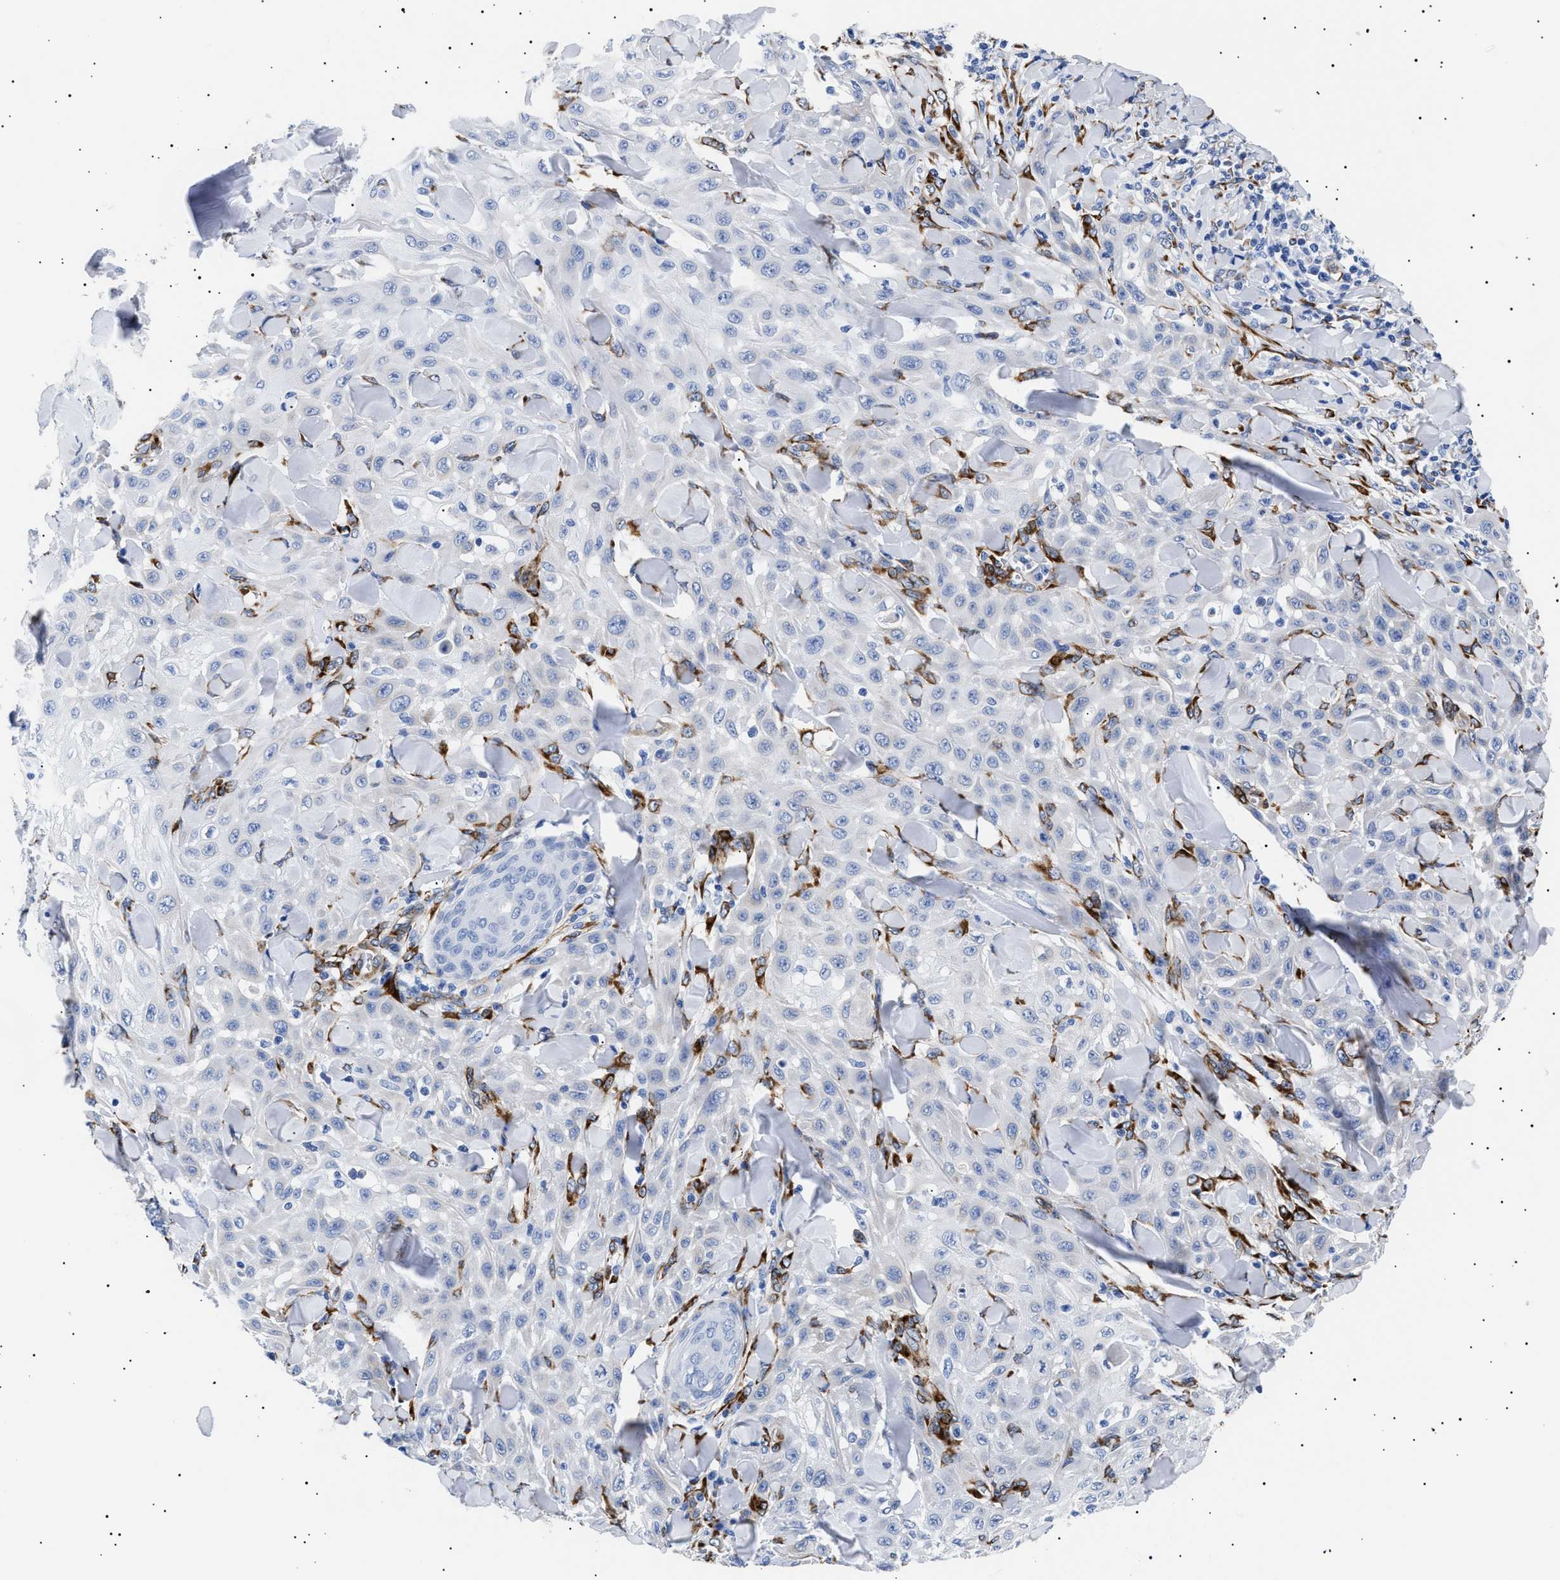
{"staining": {"intensity": "negative", "quantity": "none", "location": "none"}, "tissue": "skin cancer", "cell_type": "Tumor cells", "image_type": "cancer", "snomed": [{"axis": "morphology", "description": "Squamous cell carcinoma, NOS"}, {"axis": "topography", "description": "Skin"}], "caption": "Human squamous cell carcinoma (skin) stained for a protein using immunohistochemistry (IHC) exhibits no positivity in tumor cells.", "gene": "HEMGN", "patient": {"sex": "male", "age": 24}}